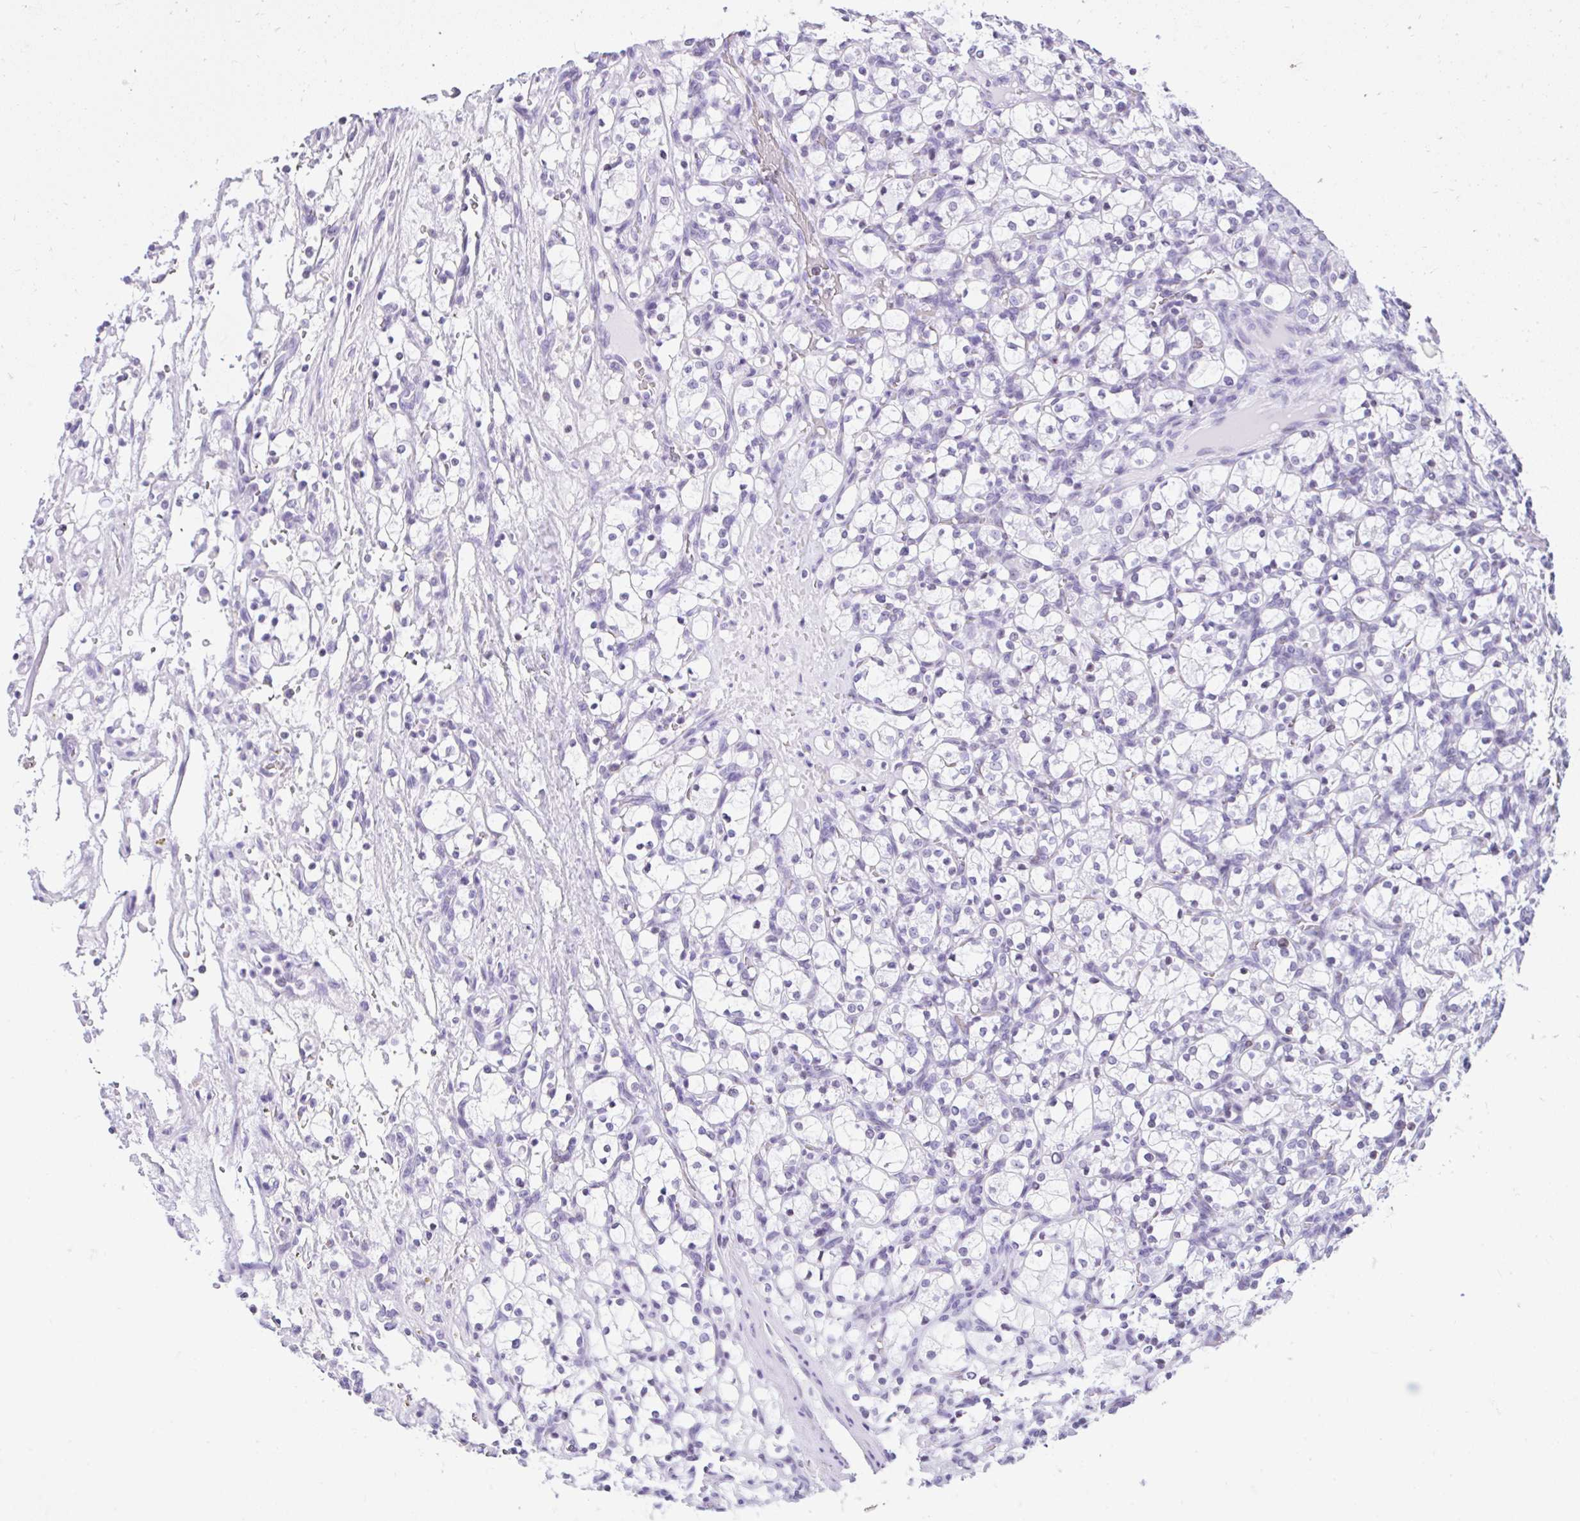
{"staining": {"intensity": "negative", "quantity": "none", "location": "none"}, "tissue": "renal cancer", "cell_type": "Tumor cells", "image_type": "cancer", "snomed": [{"axis": "morphology", "description": "Adenocarcinoma, NOS"}, {"axis": "topography", "description": "Kidney"}], "caption": "High magnification brightfield microscopy of adenocarcinoma (renal) stained with DAB (3,3'-diaminobenzidine) (brown) and counterstained with hematoxylin (blue): tumor cells show no significant staining.", "gene": "KRT27", "patient": {"sex": "female", "age": 69}}